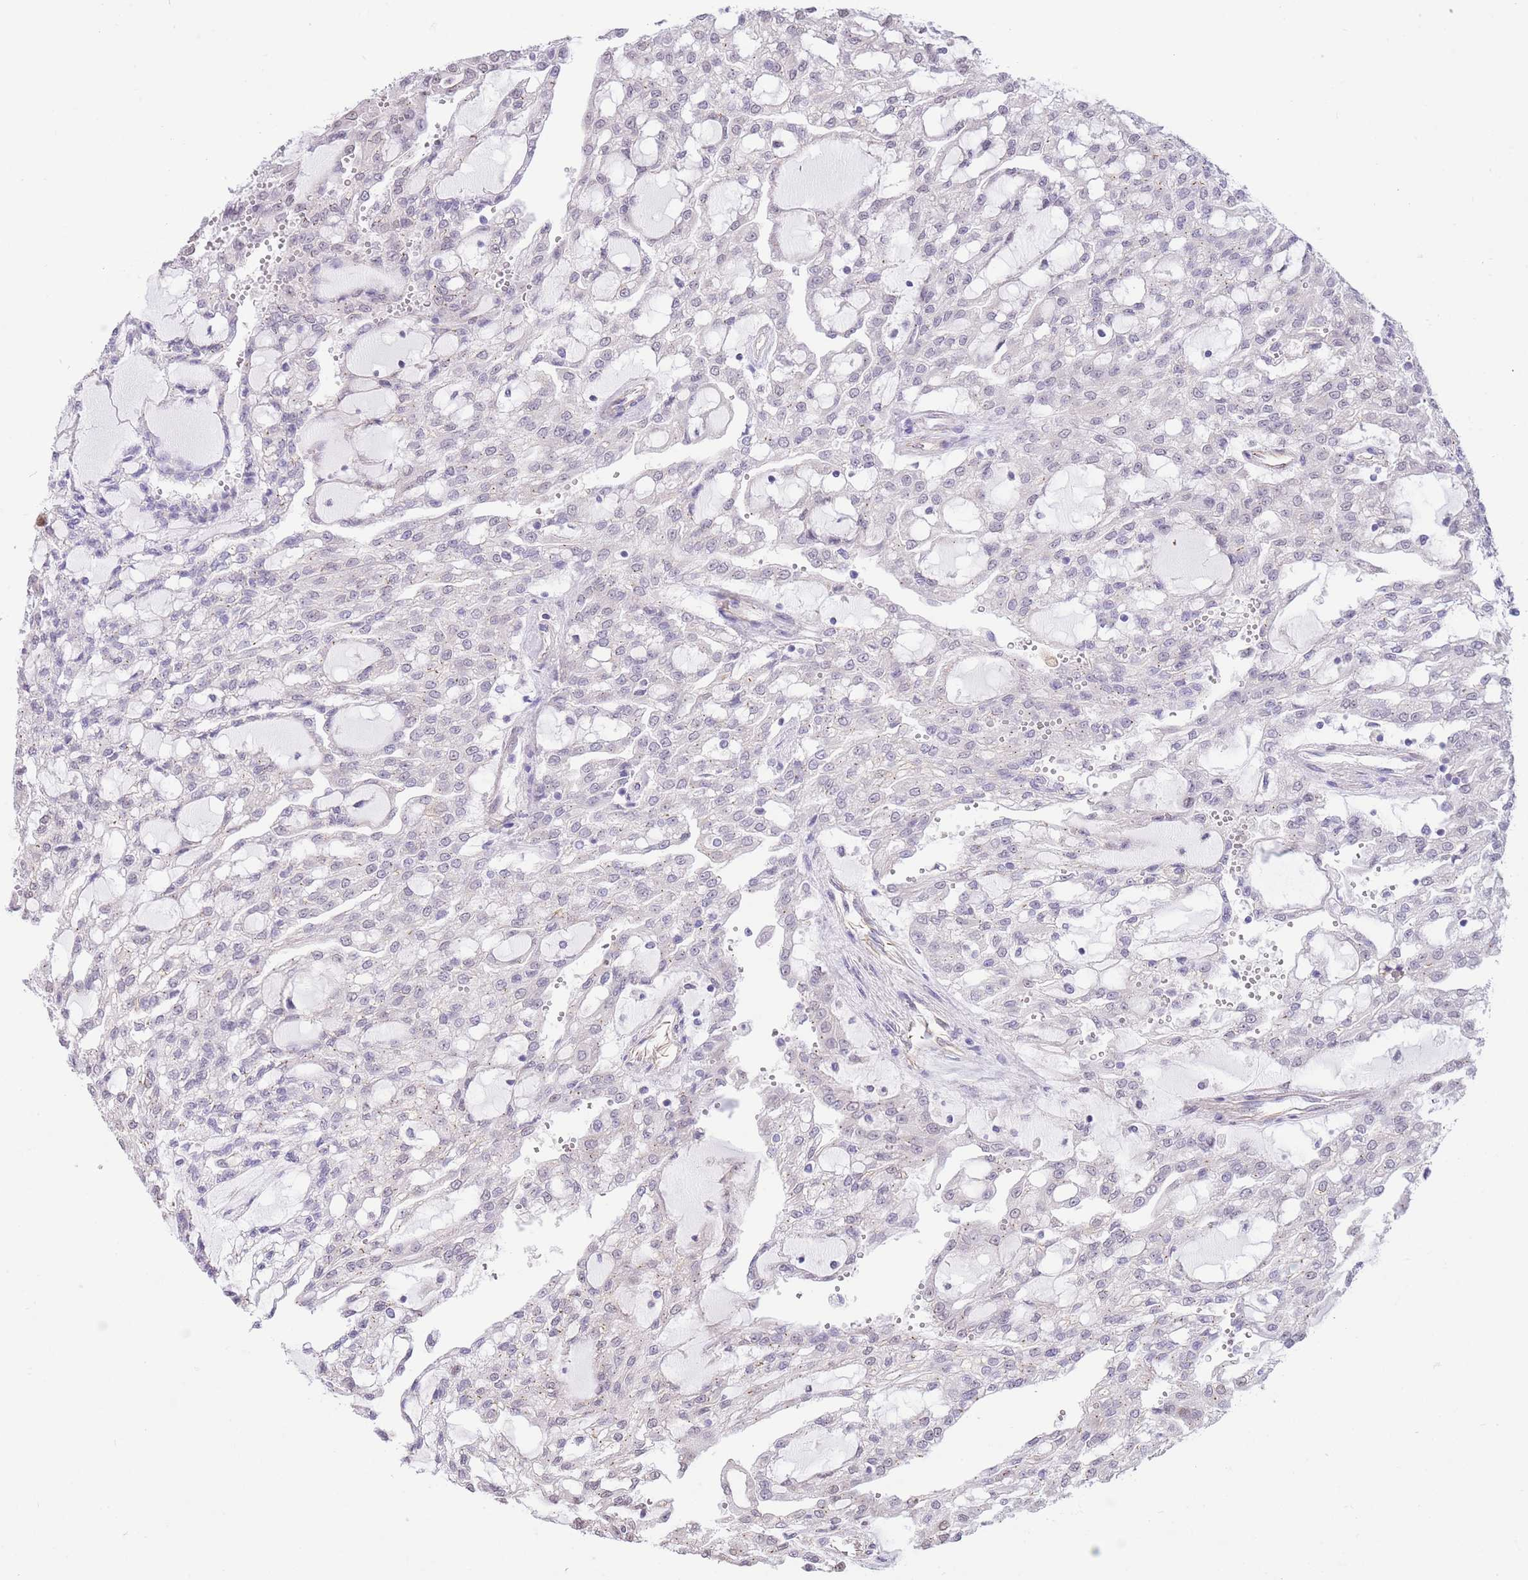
{"staining": {"intensity": "negative", "quantity": "none", "location": "none"}, "tissue": "renal cancer", "cell_type": "Tumor cells", "image_type": "cancer", "snomed": [{"axis": "morphology", "description": "Adenocarcinoma, NOS"}, {"axis": "topography", "description": "Kidney"}], "caption": "Protein analysis of adenocarcinoma (renal) reveals no significant expression in tumor cells.", "gene": "PSG8", "patient": {"sex": "male", "age": 63}}